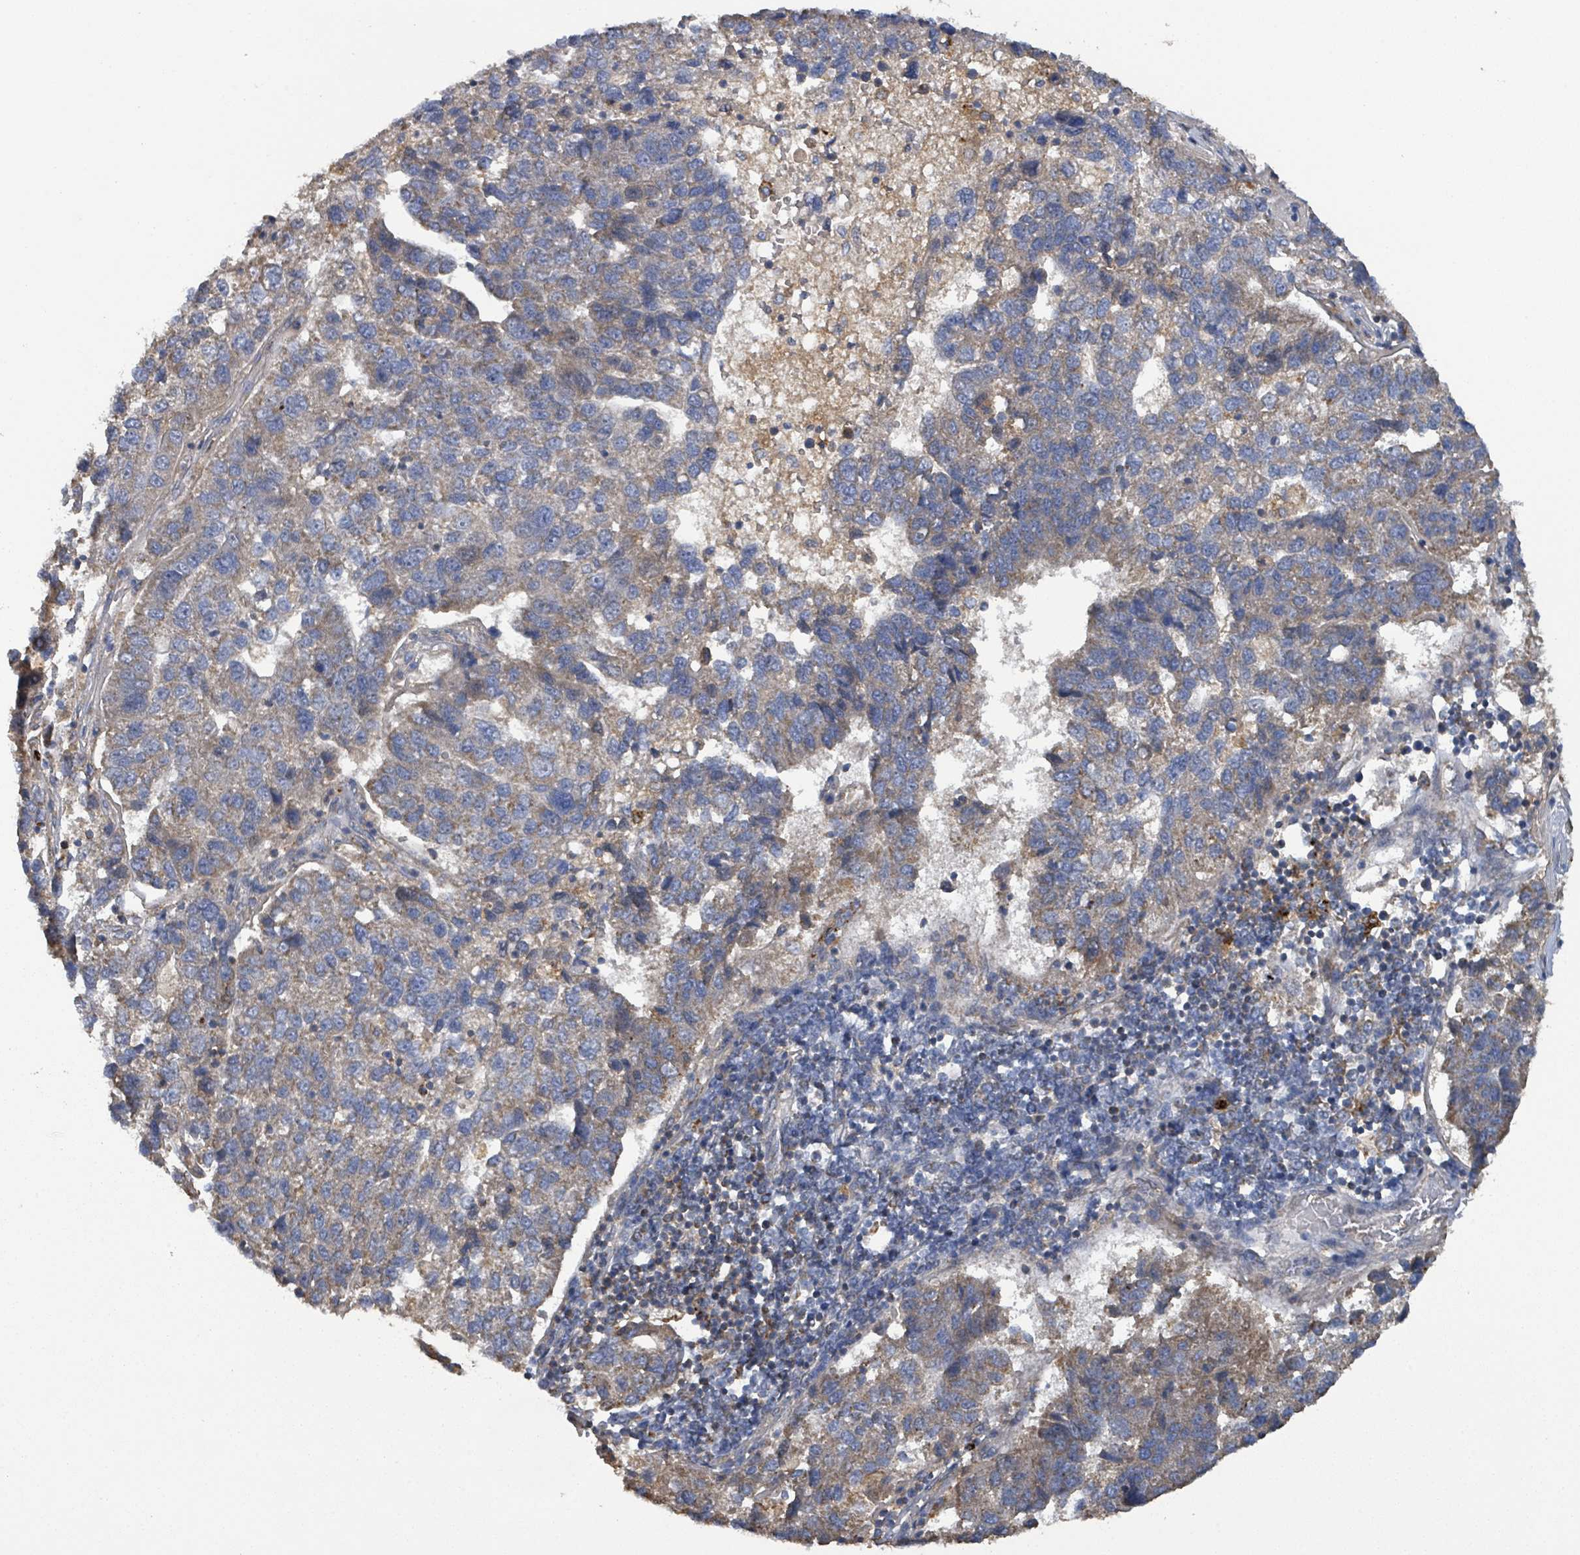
{"staining": {"intensity": "weak", "quantity": "25%-75%", "location": "cytoplasmic/membranous"}, "tissue": "pancreatic cancer", "cell_type": "Tumor cells", "image_type": "cancer", "snomed": [{"axis": "morphology", "description": "Adenocarcinoma, NOS"}, {"axis": "topography", "description": "Pancreas"}], "caption": "Protein staining of pancreatic adenocarcinoma tissue demonstrates weak cytoplasmic/membranous positivity in about 25%-75% of tumor cells. Immunohistochemistry (ihc) stains the protein of interest in brown and the nuclei are stained blue.", "gene": "PLAAT1", "patient": {"sex": "female", "age": 61}}